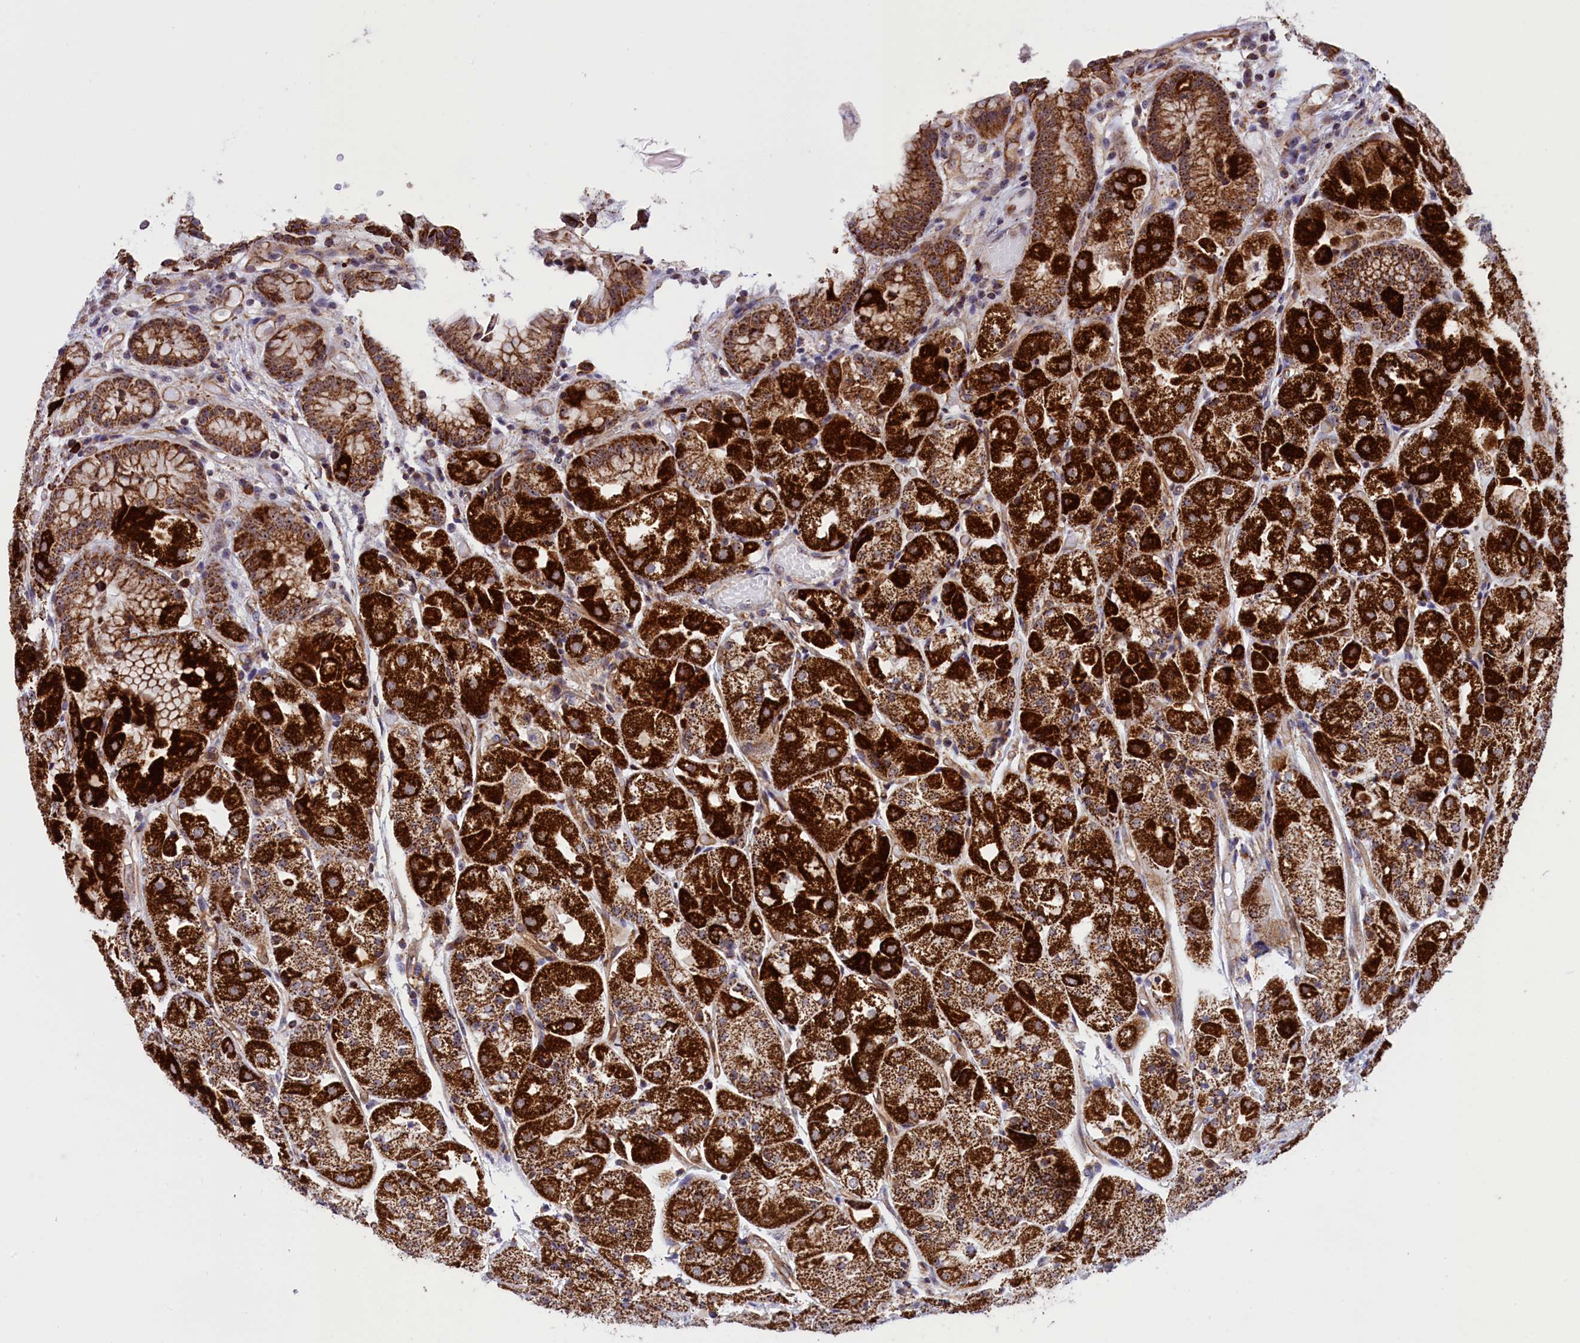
{"staining": {"intensity": "strong", "quantity": ">75%", "location": "cytoplasmic/membranous"}, "tissue": "stomach", "cell_type": "Glandular cells", "image_type": "normal", "snomed": [{"axis": "morphology", "description": "Normal tissue, NOS"}, {"axis": "topography", "description": "Stomach, upper"}], "caption": "This micrograph reveals immunohistochemistry staining of benign human stomach, with high strong cytoplasmic/membranous staining in about >75% of glandular cells.", "gene": "MPND", "patient": {"sex": "male", "age": 72}}